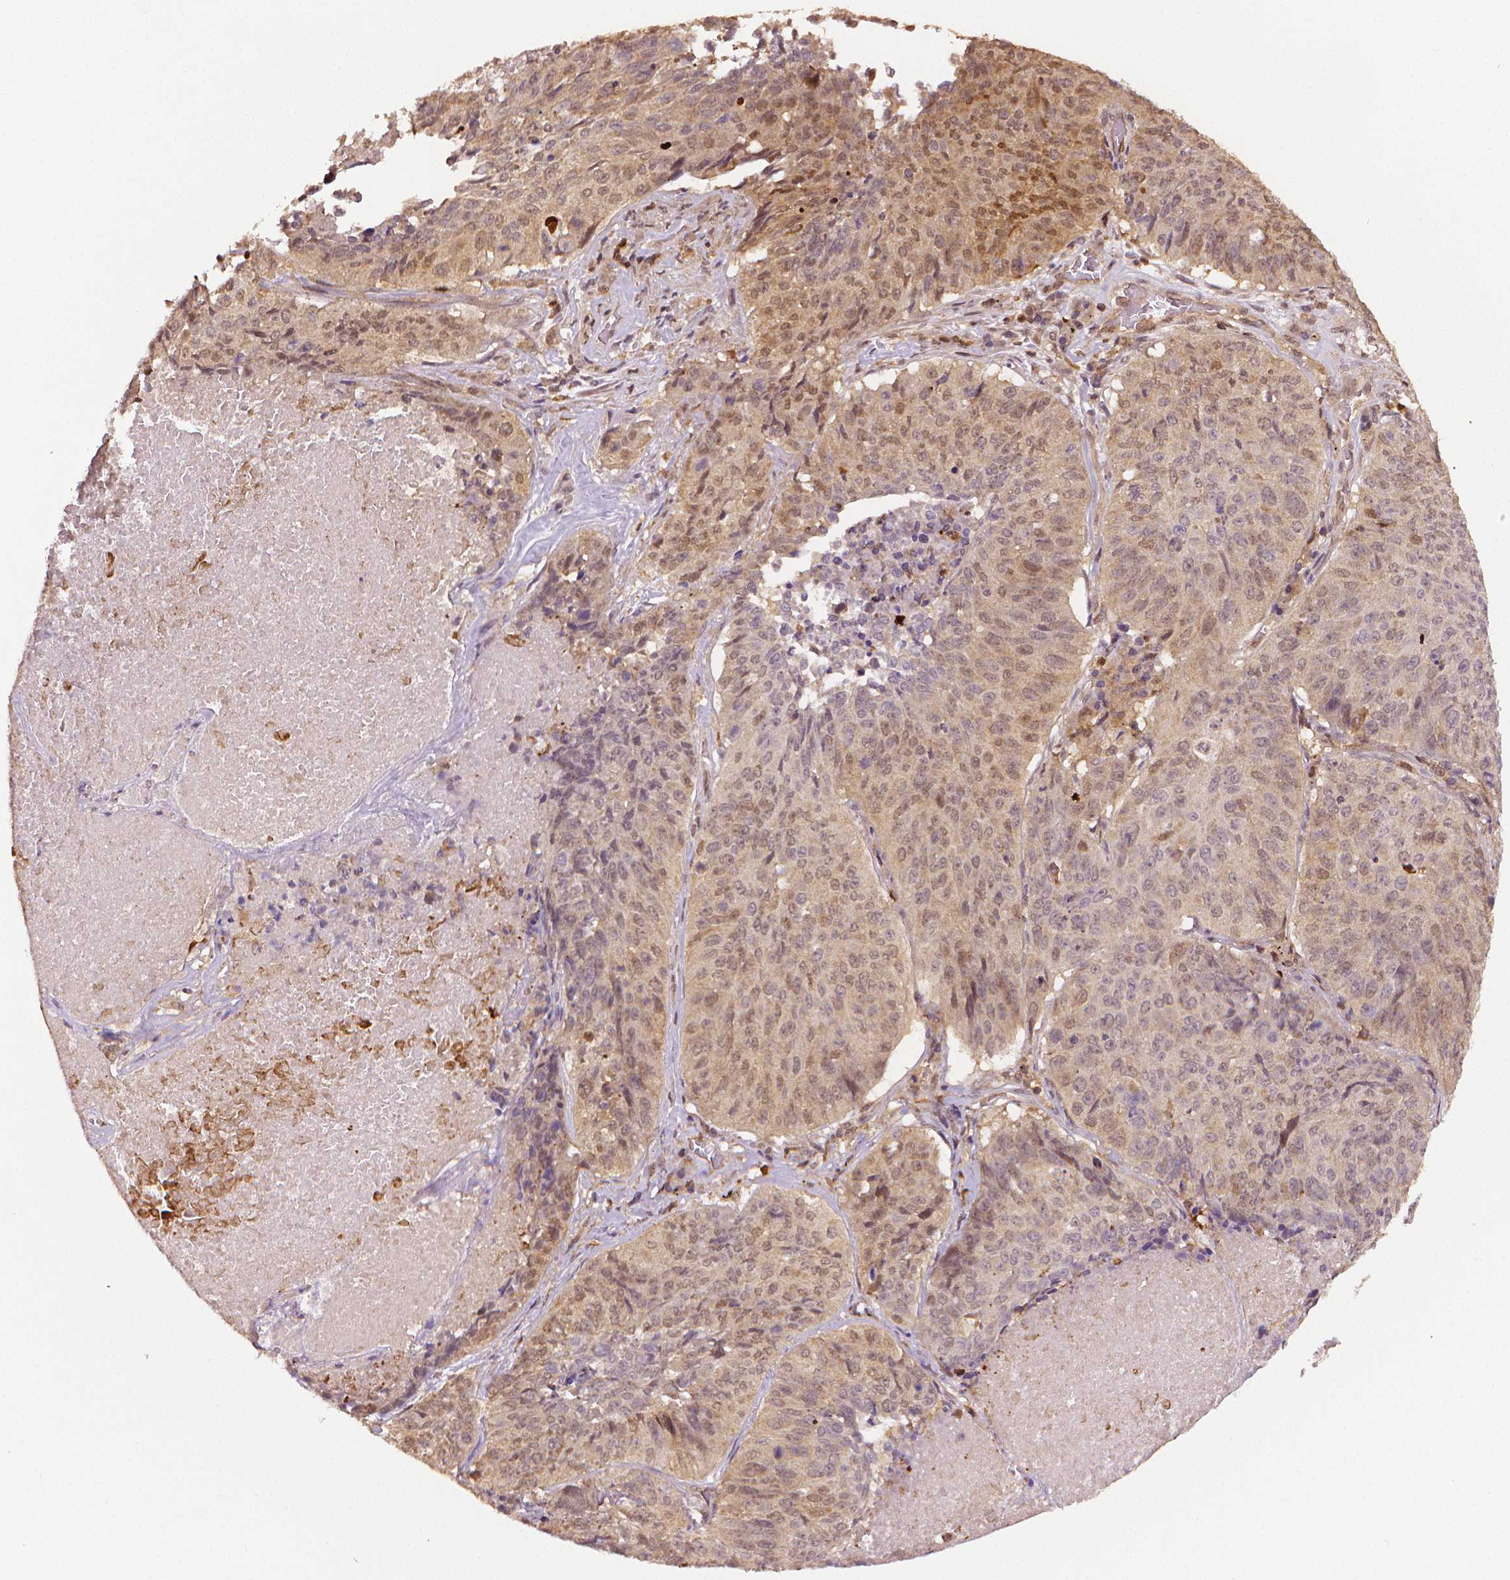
{"staining": {"intensity": "weak", "quantity": "25%-75%", "location": "cytoplasmic/membranous,nuclear"}, "tissue": "lung cancer", "cell_type": "Tumor cells", "image_type": "cancer", "snomed": [{"axis": "morphology", "description": "Normal tissue, NOS"}, {"axis": "morphology", "description": "Squamous cell carcinoma, NOS"}, {"axis": "topography", "description": "Bronchus"}, {"axis": "topography", "description": "Lung"}], "caption": "There is low levels of weak cytoplasmic/membranous and nuclear positivity in tumor cells of lung cancer, as demonstrated by immunohistochemical staining (brown color).", "gene": "STAT3", "patient": {"sex": "male", "age": 64}}